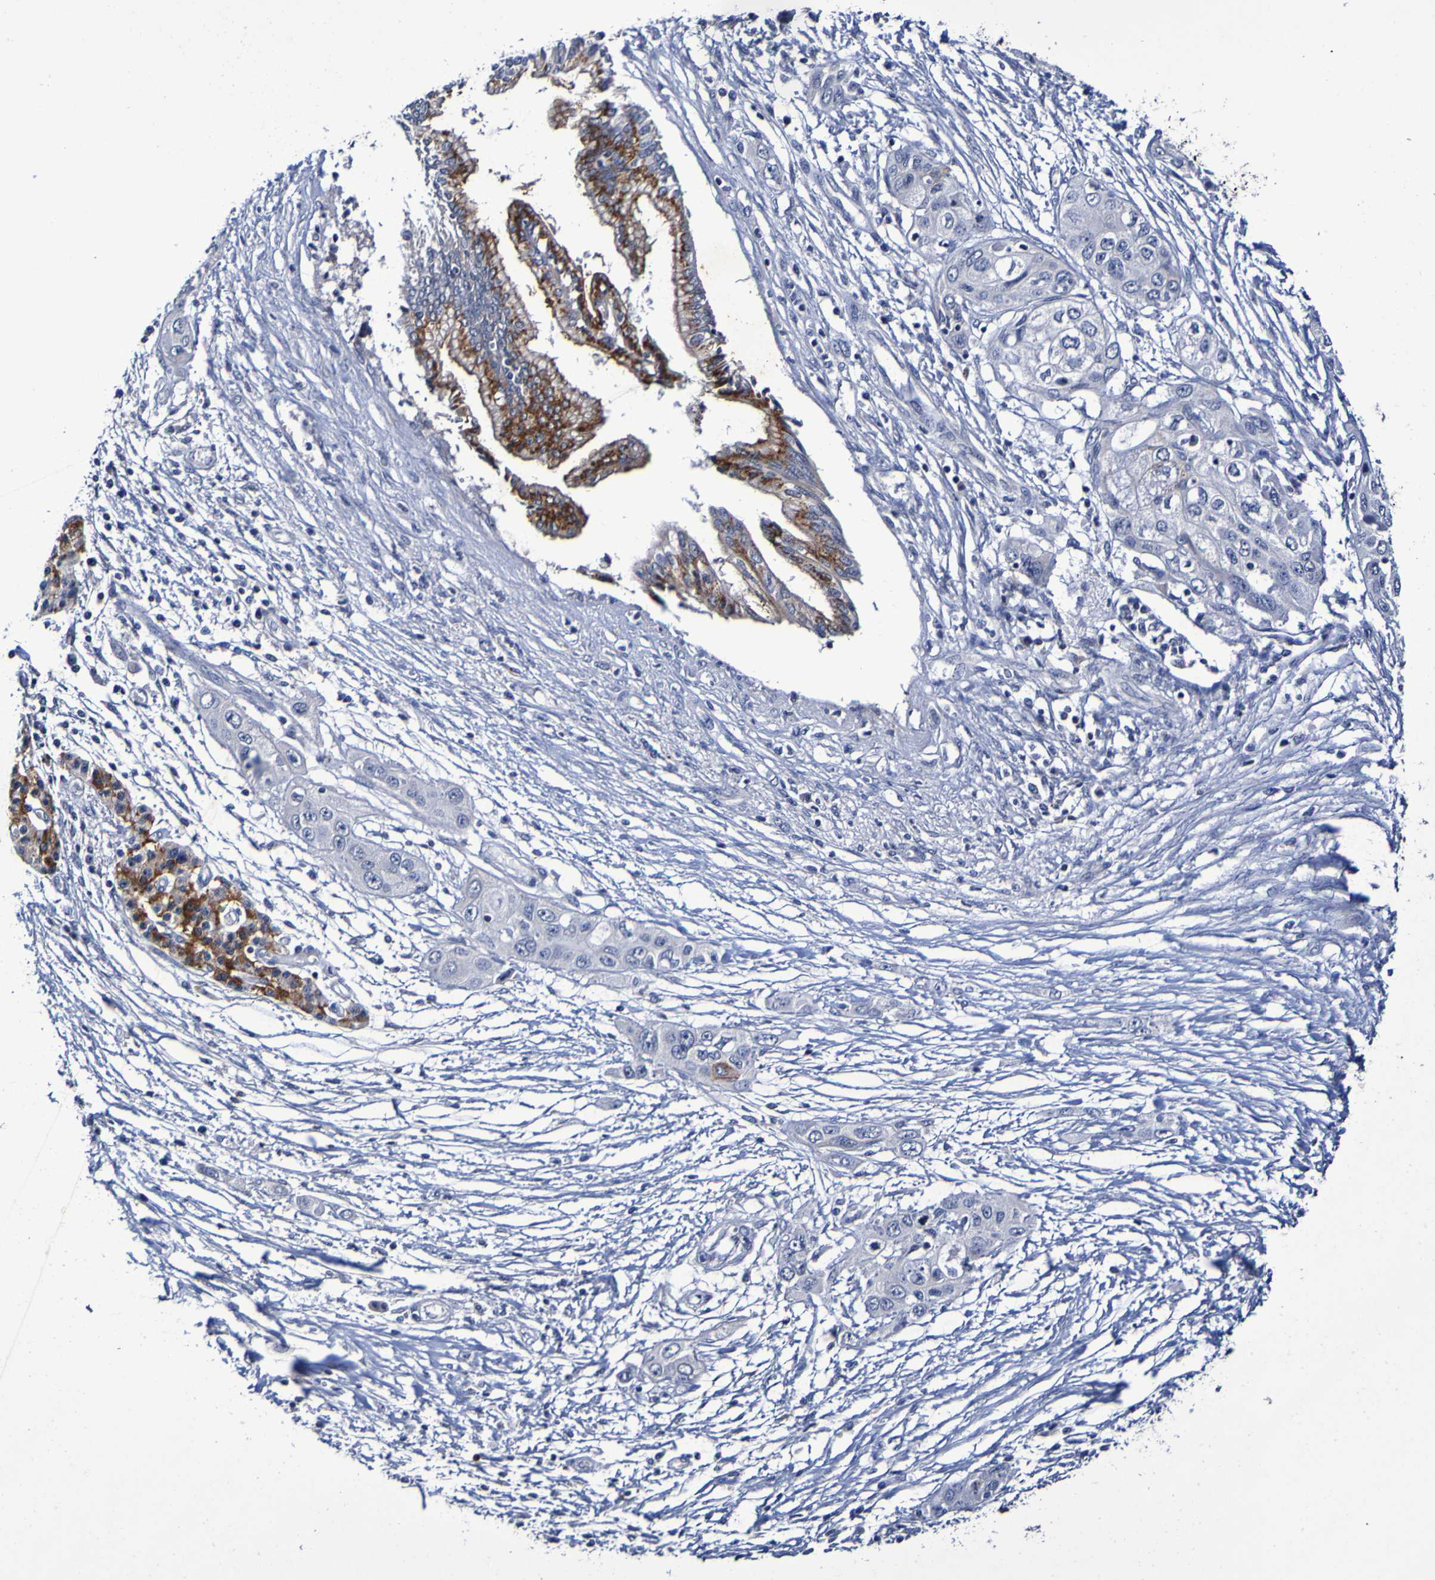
{"staining": {"intensity": "strong", "quantity": "<25%", "location": "cytoplasmic/membranous"}, "tissue": "pancreatic cancer", "cell_type": "Tumor cells", "image_type": "cancer", "snomed": [{"axis": "morphology", "description": "Adenocarcinoma, NOS"}, {"axis": "topography", "description": "Pancreas"}], "caption": "Protein expression analysis of pancreatic adenocarcinoma exhibits strong cytoplasmic/membranous expression in about <25% of tumor cells.", "gene": "PTP4A2", "patient": {"sex": "female", "age": 70}}